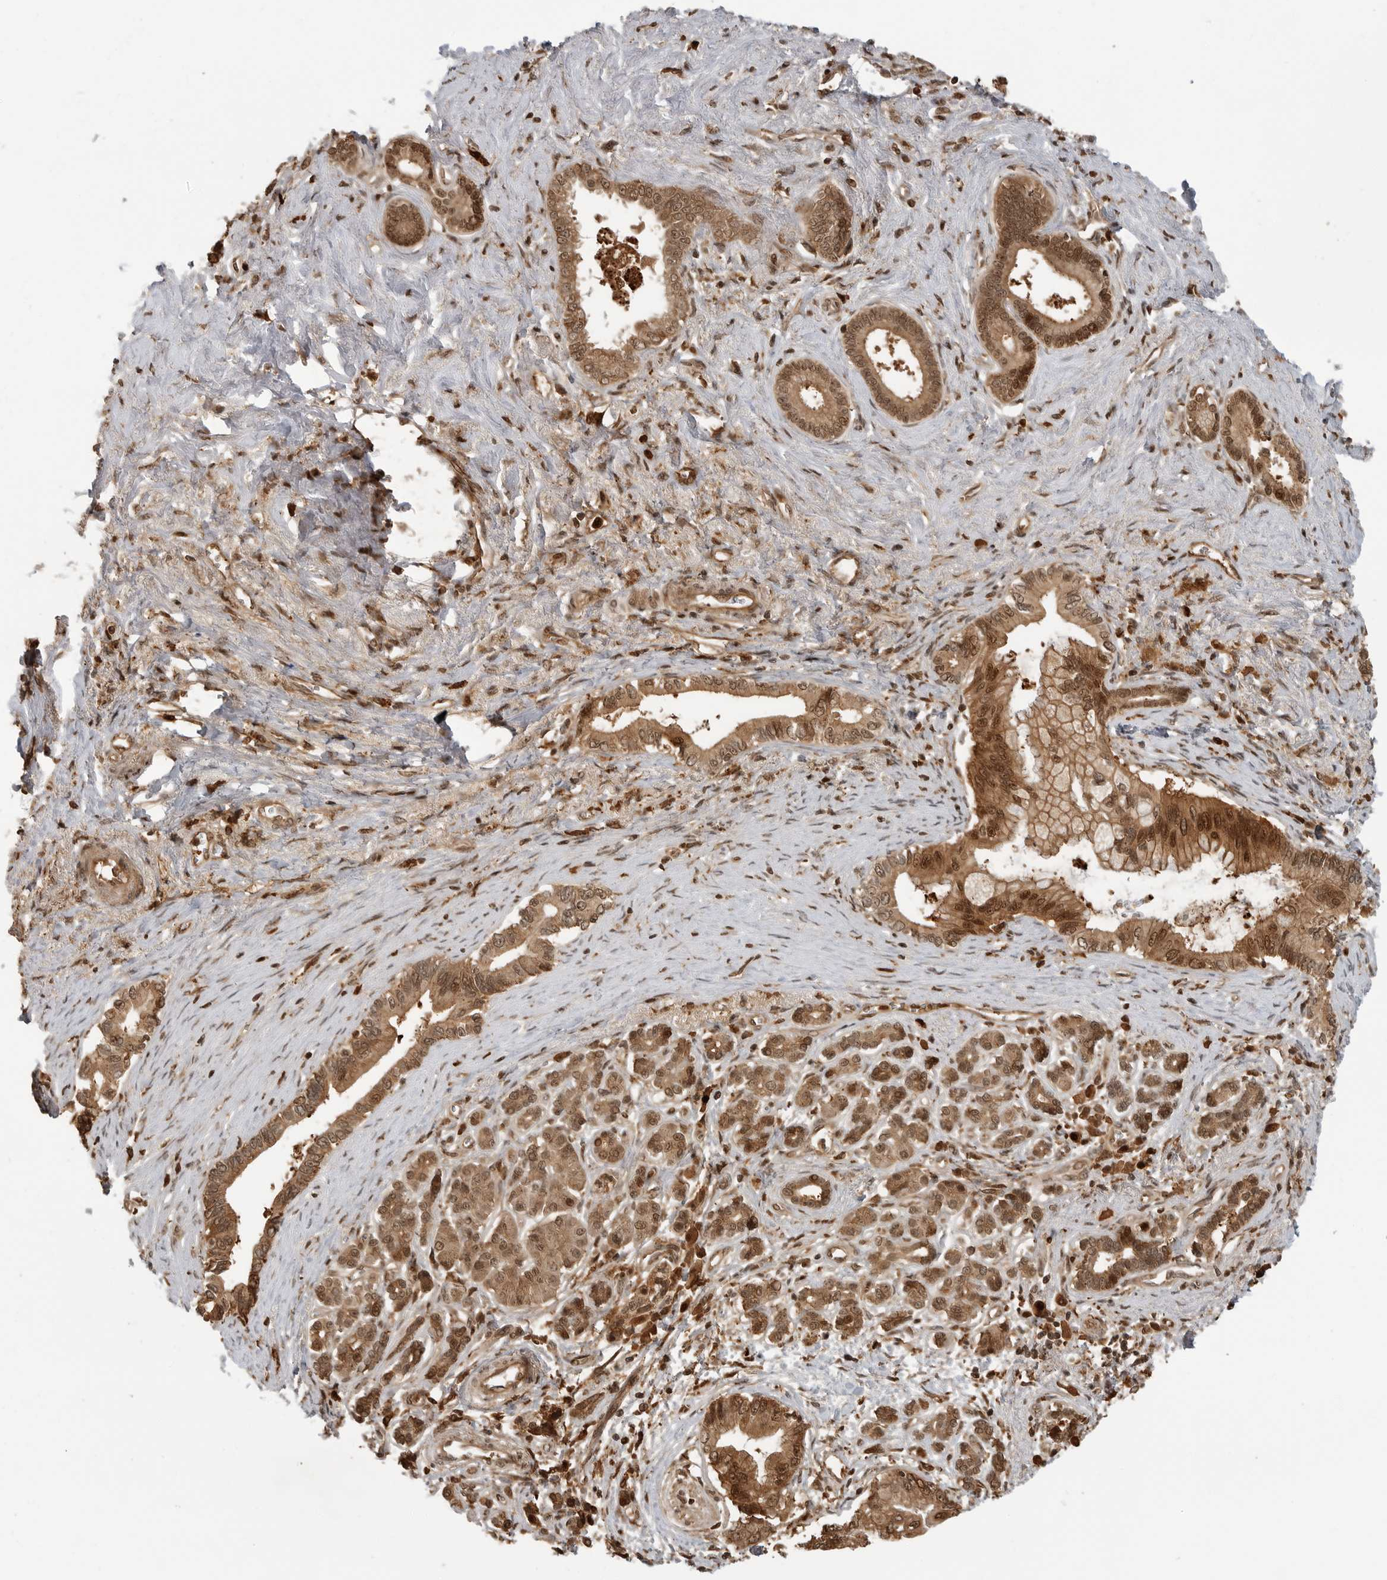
{"staining": {"intensity": "moderate", "quantity": ">75%", "location": "cytoplasmic/membranous,nuclear"}, "tissue": "pancreatic cancer", "cell_type": "Tumor cells", "image_type": "cancer", "snomed": [{"axis": "morphology", "description": "Adenocarcinoma, NOS"}, {"axis": "topography", "description": "Pancreas"}], "caption": "DAB (3,3'-diaminobenzidine) immunohistochemical staining of human pancreatic cancer (adenocarcinoma) shows moderate cytoplasmic/membranous and nuclear protein staining in approximately >75% of tumor cells.", "gene": "BMP2K", "patient": {"sex": "male", "age": 78}}